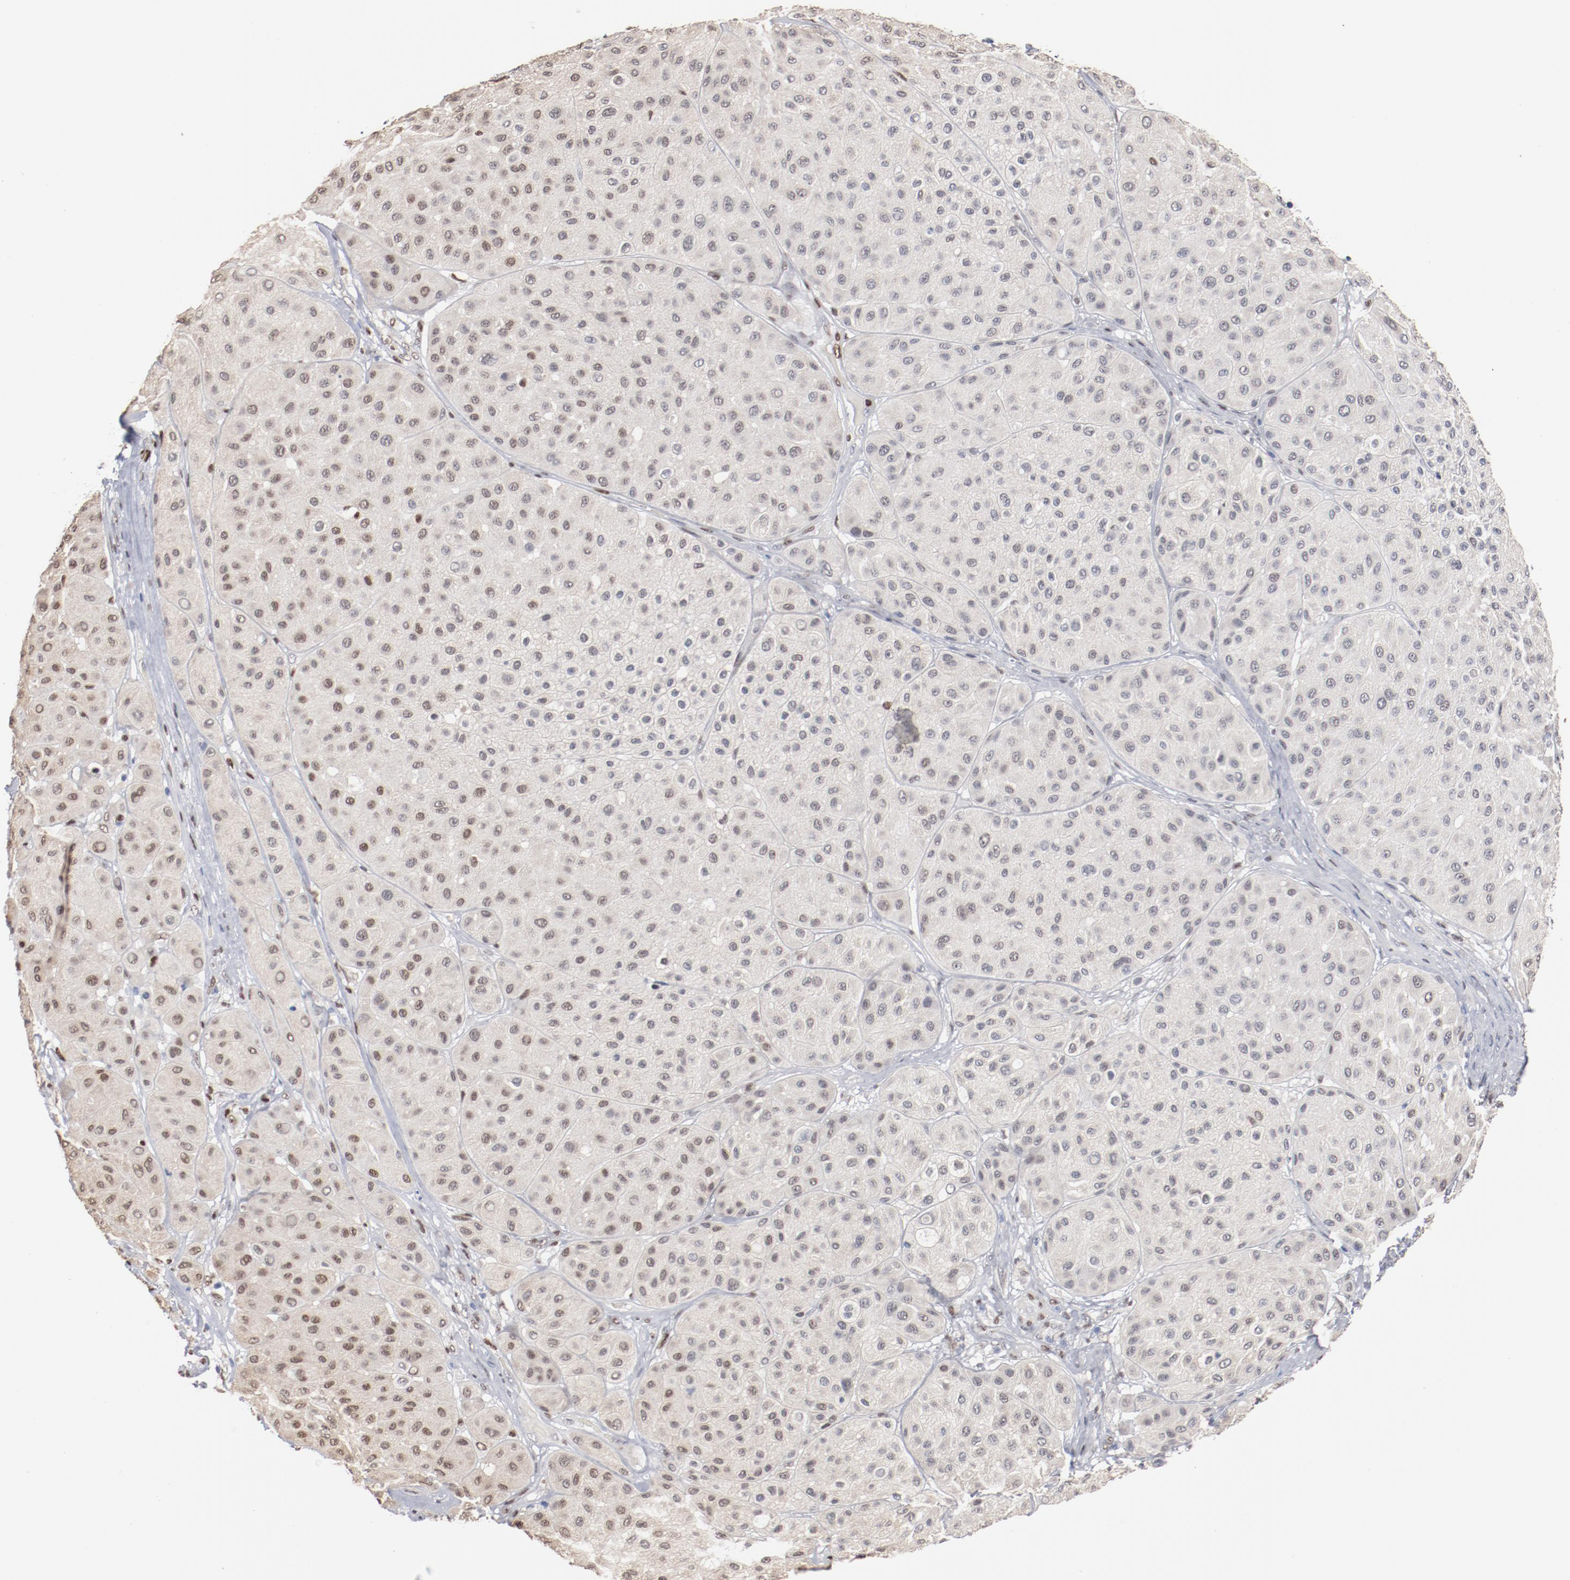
{"staining": {"intensity": "weak", "quantity": "<25%", "location": "nuclear"}, "tissue": "melanoma", "cell_type": "Tumor cells", "image_type": "cancer", "snomed": [{"axis": "morphology", "description": "Normal tissue, NOS"}, {"axis": "morphology", "description": "Malignant melanoma, Metastatic site"}, {"axis": "topography", "description": "Skin"}], "caption": "There is no significant positivity in tumor cells of malignant melanoma (metastatic site).", "gene": "ZEB2", "patient": {"sex": "male", "age": 41}}